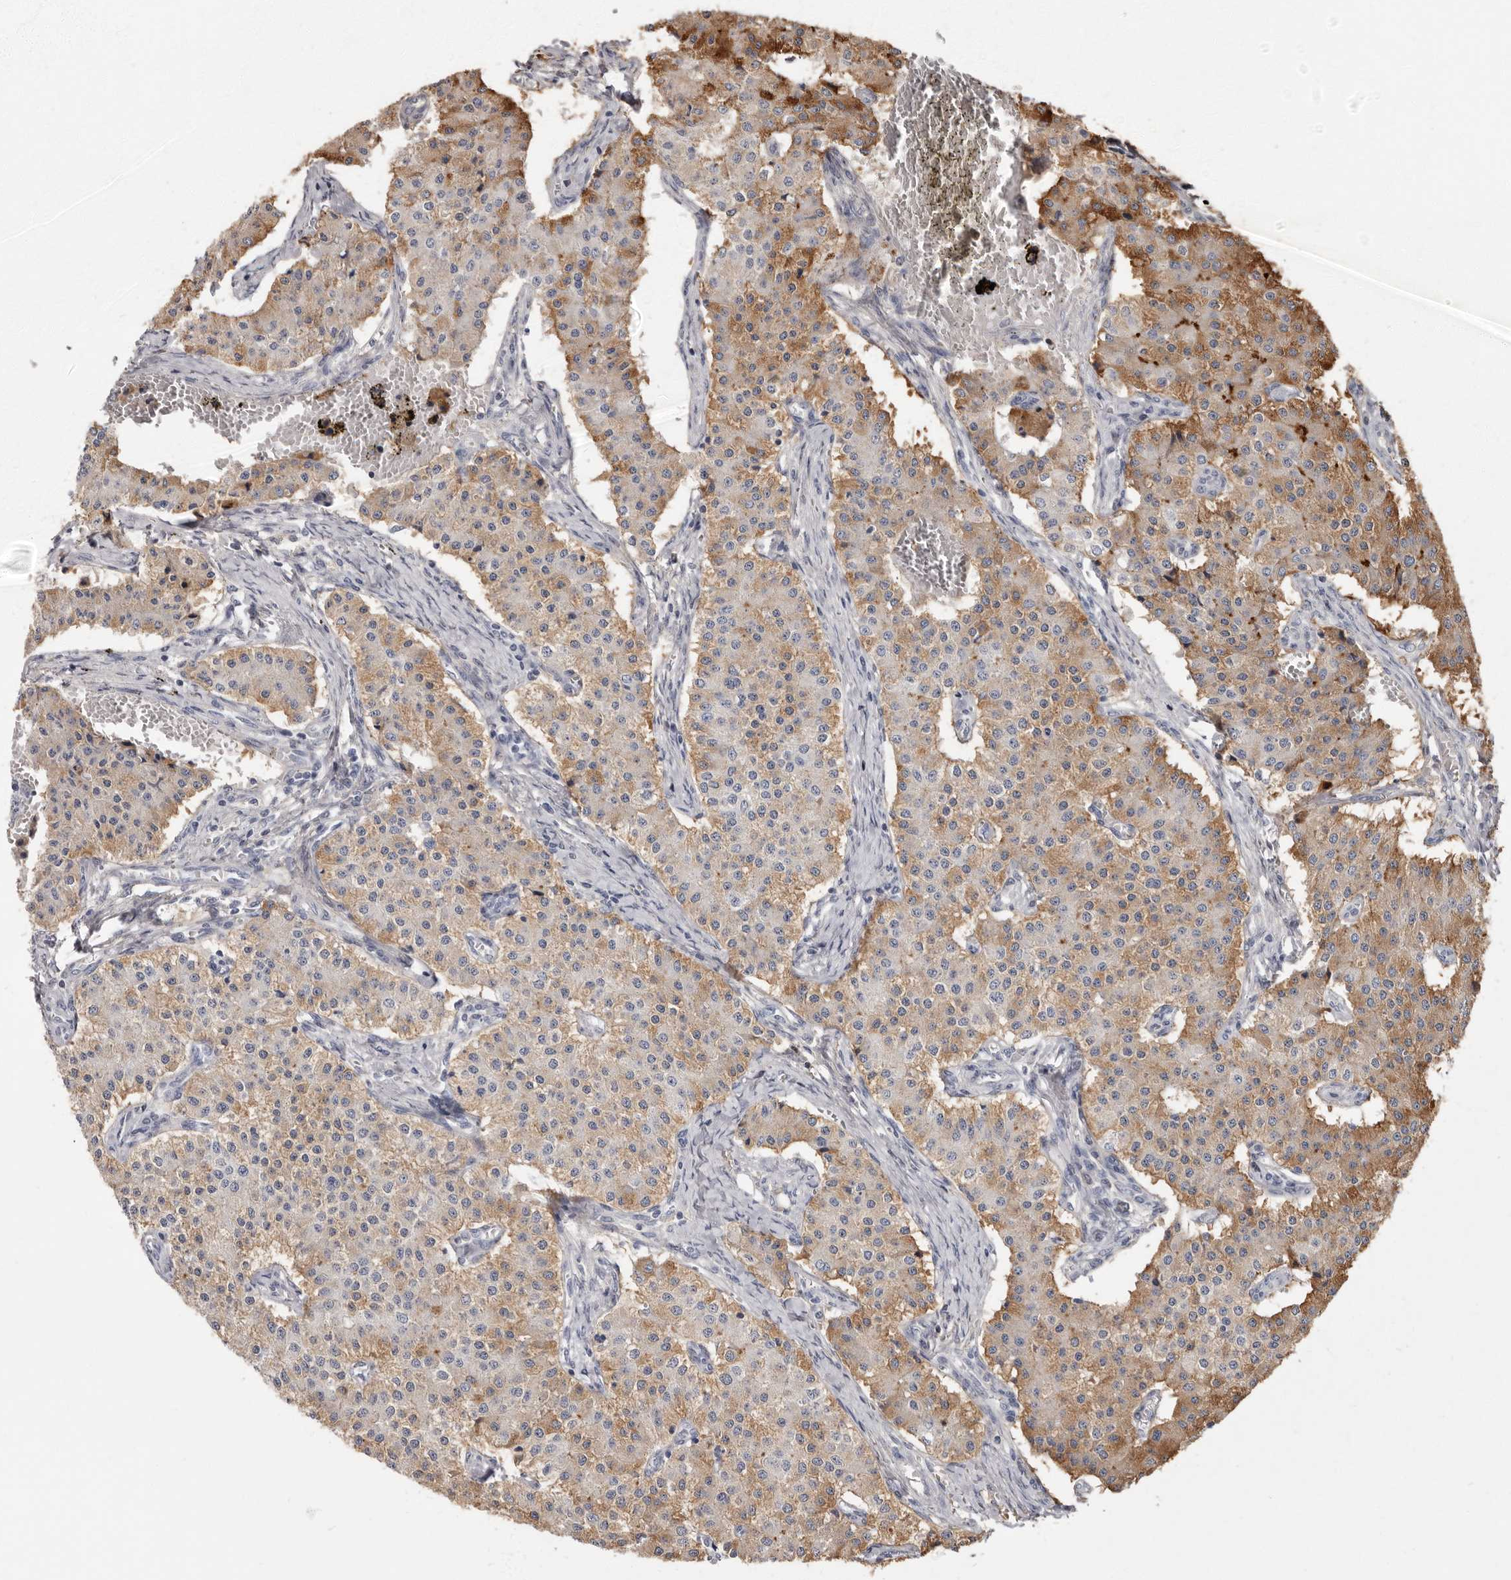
{"staining": {"intensity": "moderate", "quantity": "25%-75%", "location": "cytoplasmic/membranous"}, "tissue": "carcinoid", "cell_type": "Tumor cells", "image_type": "cancer", "snomed": [{"axis": "morphology", "description": "Carcinoid, malignant, NOS"}, {"axis": "topography", "description": "Colon"}], "caption": "Protein expression analysis of carcinoid shows moderate cytoplasmic/membranous staining in about 25%-75% of tumor cells.", "gene": "LRGUK", "patient": {"sex": "female", "age": 52}}